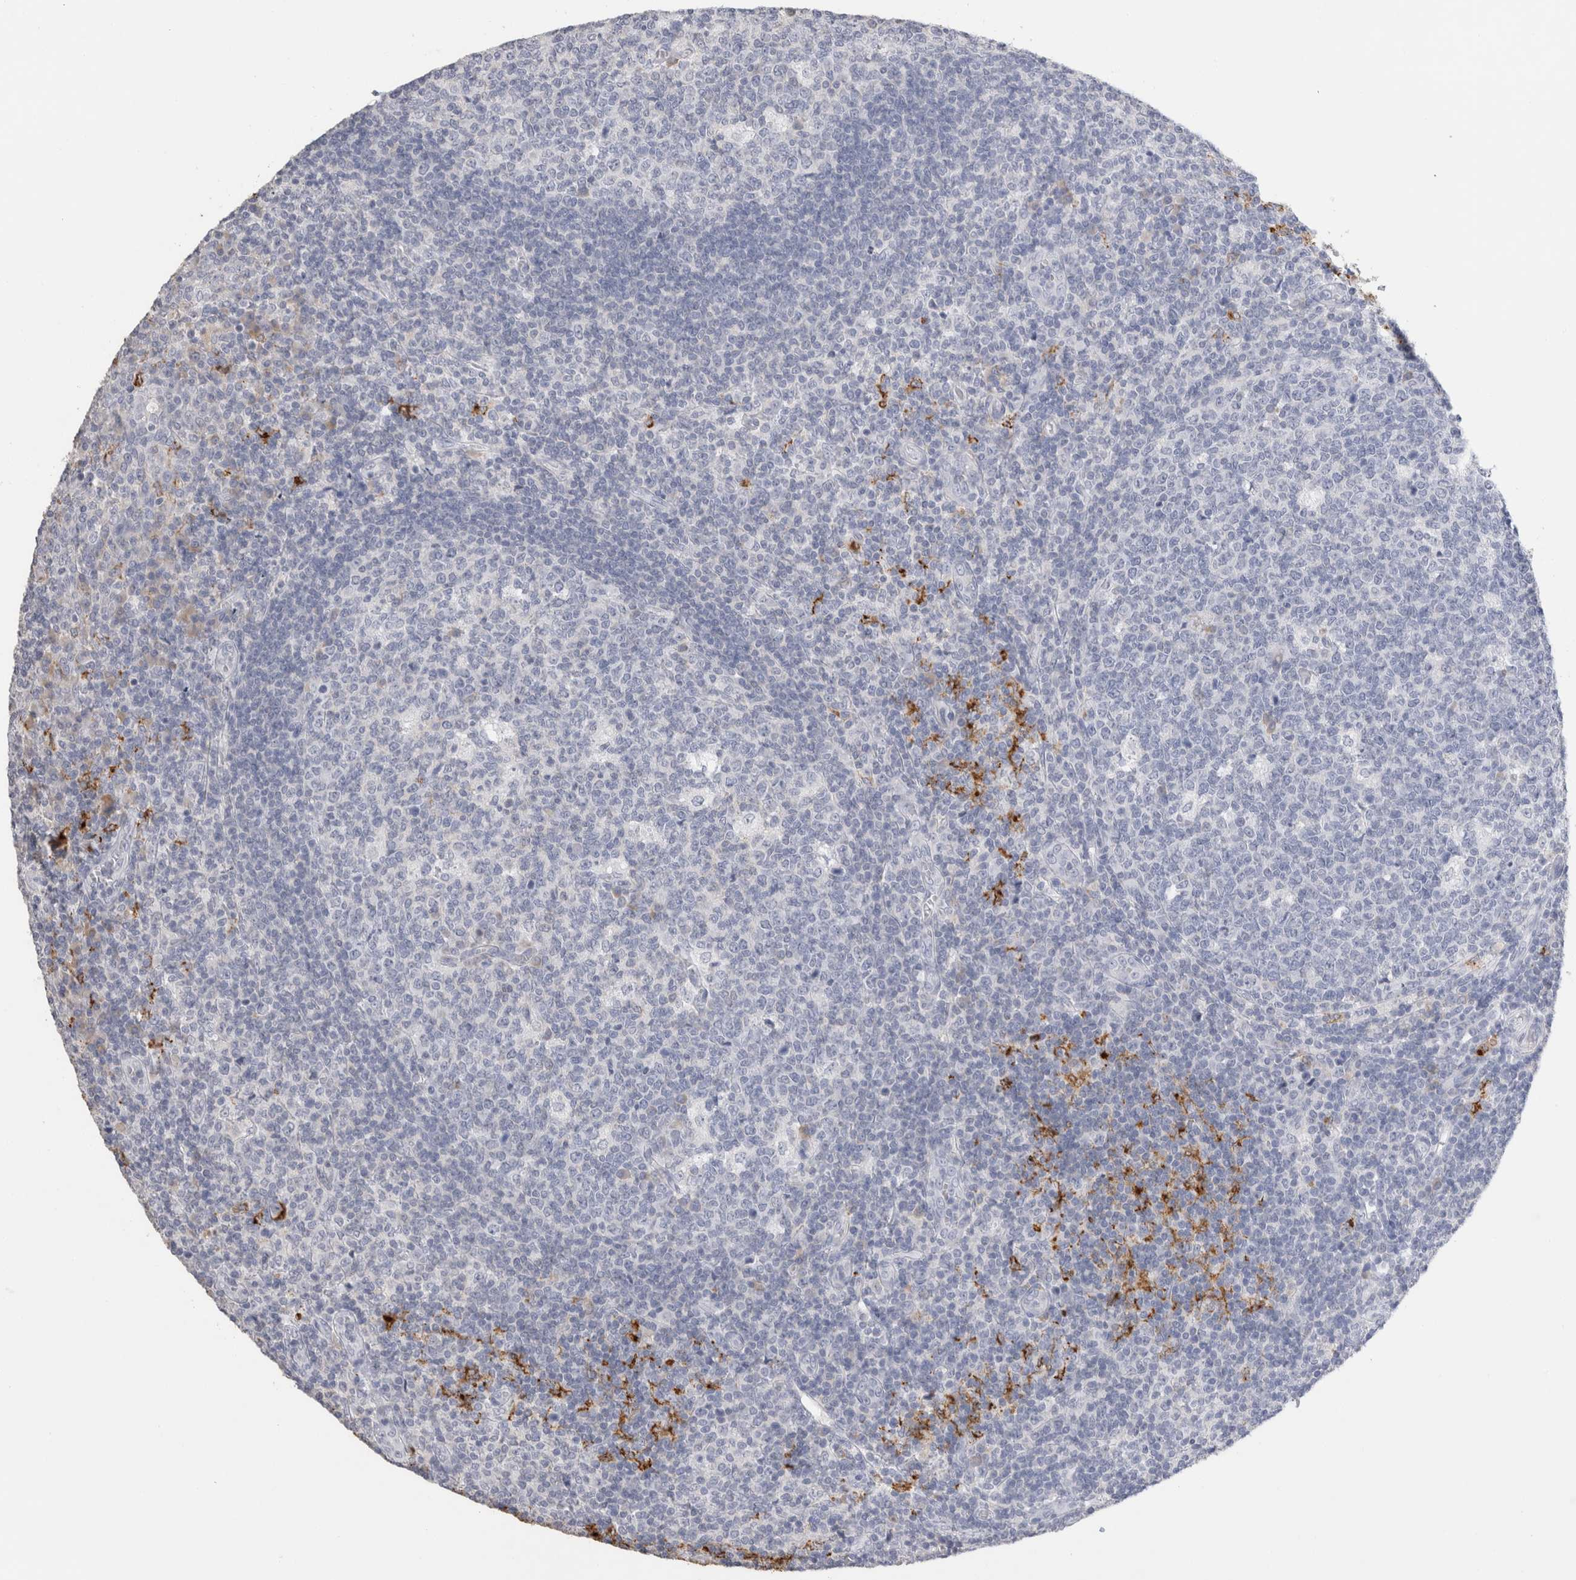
{"staining": {"intensity": "negative", "quantity": "none", "location": "none"}, "tissue": "tonsil", "cell_type": "Germinal center cells", "image_type": "normal", "snomed": [{"axis": "morphology", "description": "Normal tissue, NOS"}, {"axis": "topography", "description": "Tonsil"}], "caption": "DAB immunohistochemical staining of benign tonsil demonstrates no significant staining in germinal center cells.", "gene": "LAMP3", "patient": {"sex": "female", "age": 19}}